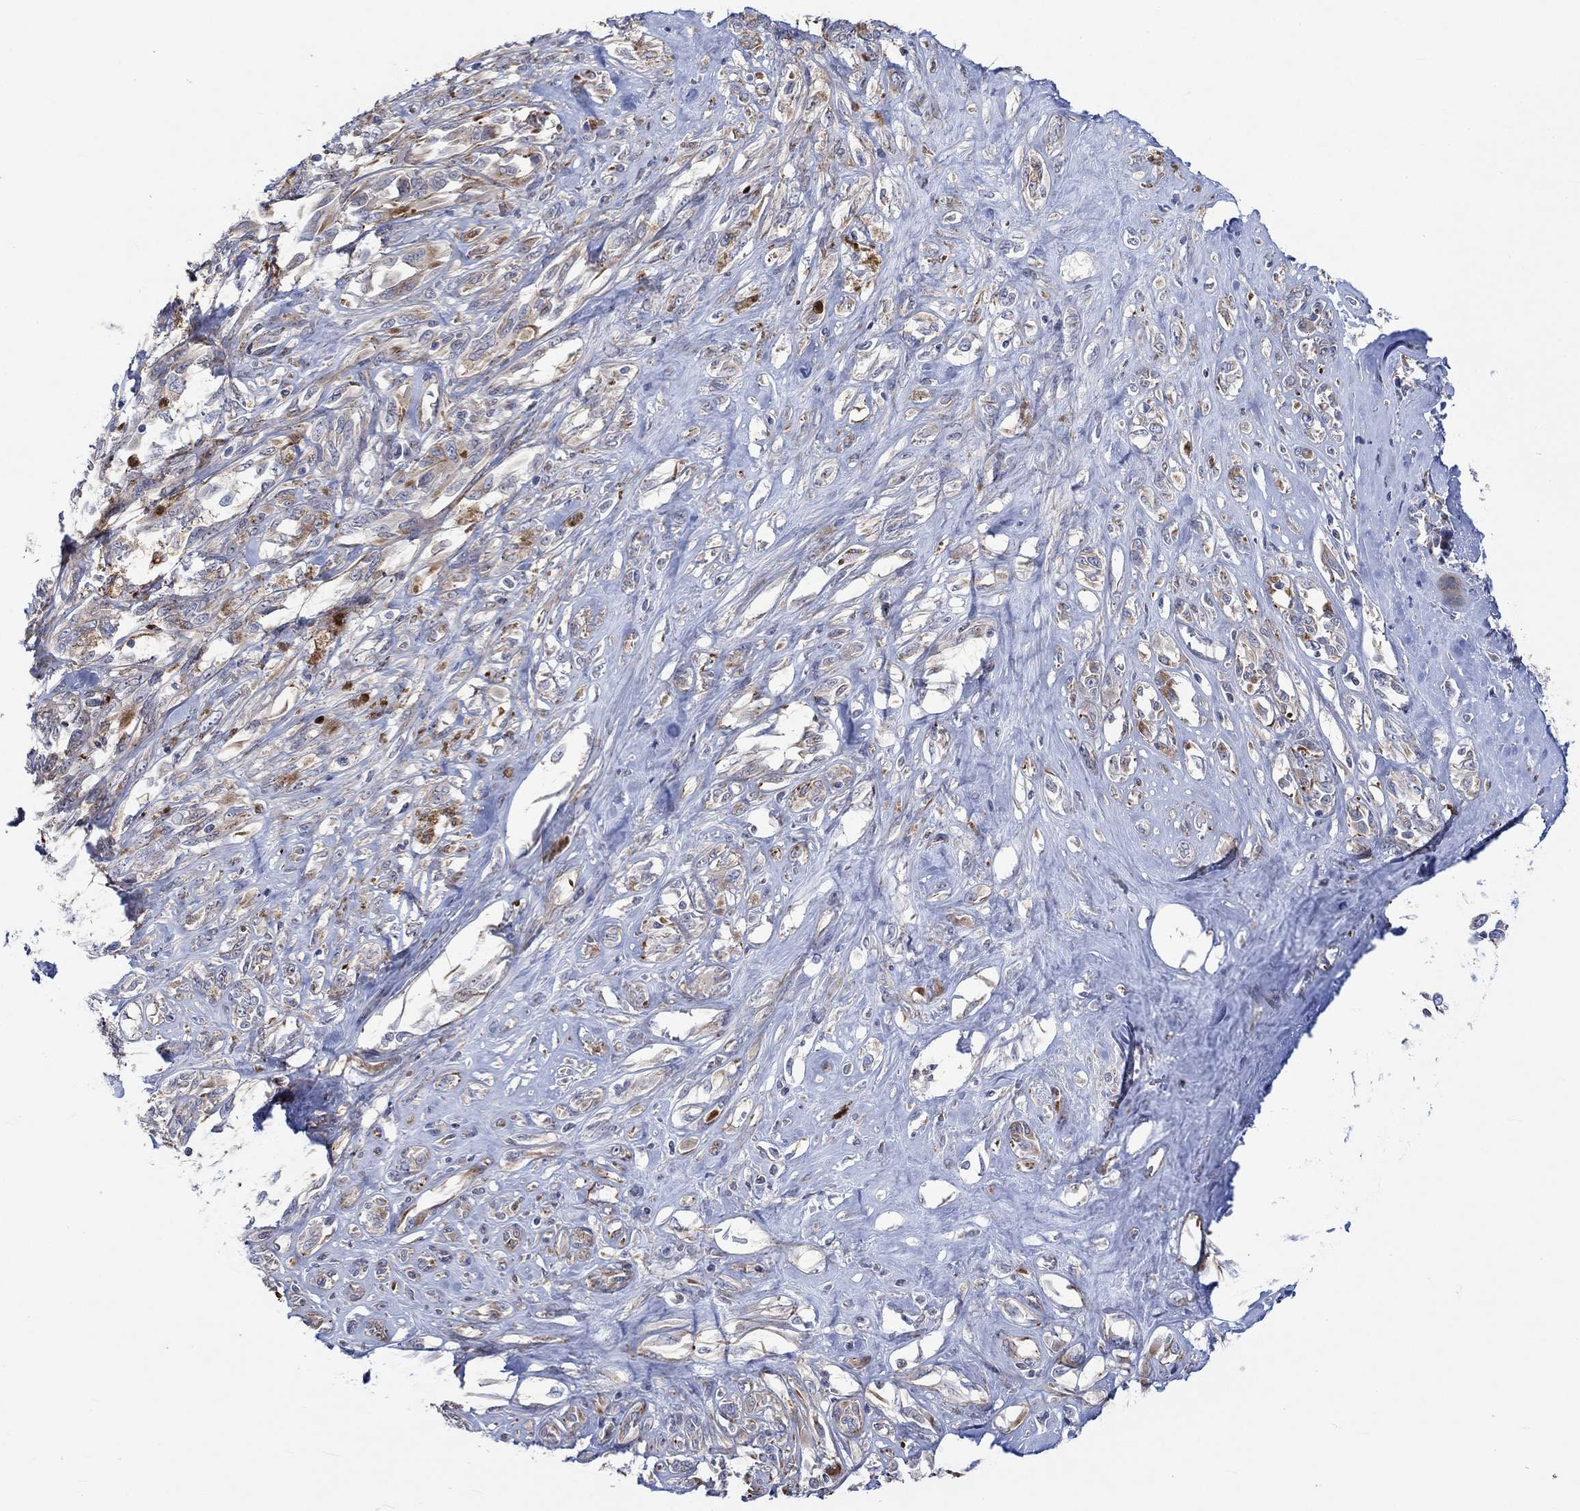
{"staining": {"intensity": "weak", "quantity": "<25%", "location": "cytoplasmic/membranous"}, "tissue": "melanoma", "cell_type": "Tumor cells", "image_type": "cancer", "snomed": [{"axis": "morphology", "description": "Malignant melanoma, NOS"}, {"axis": "topography", "description": "Skin"}], "caption": "Protein analysis of malignant melanoma shows no significant staining in tumor cells.", "gene": "CAMK1D", "patient": {"sex": "female", "age": 91}}